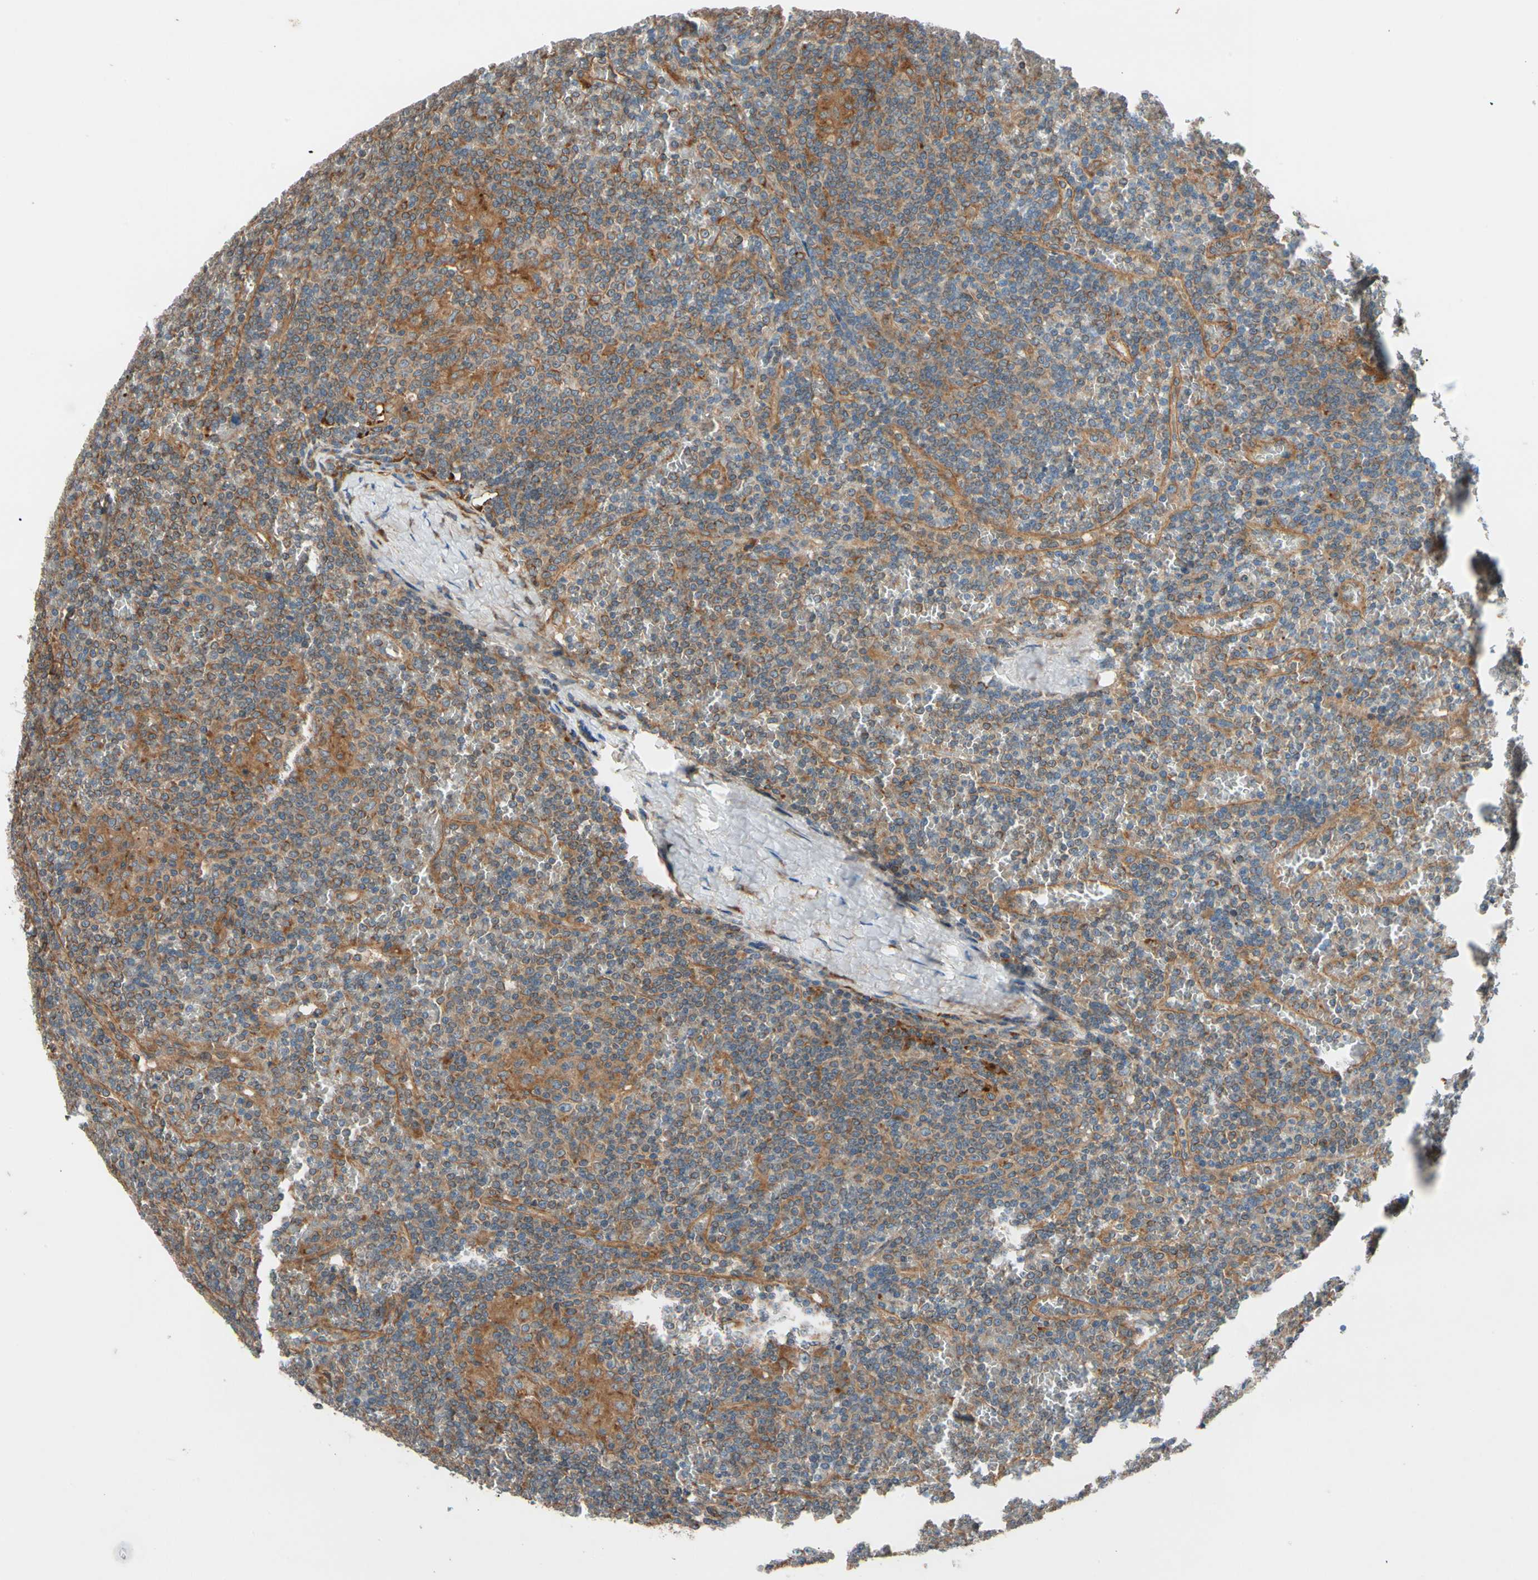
{"staining": {"intensity": "moderate", "quantity": "25%-75%", "location": "cytoplasmic/membranous"}, "tissue": "lymphoma", "cell_type": "Tumor cells", "image_type": "cancer", "snomed": [{"axis": "morphology", "description": "Malignant lymphoma, non-Hodgkin's type, Low grade"}, {"axis": "topography", "description": "Spleen"}], "caption": "IHC (DAB (3,3'-diaminobenzidine)) staining of low-grade malignant lymphoma, non-Hodgkin's type reveals moderate cytoplasmic/membranous protein positivity in about 25%-75% of tumor cells.", "gene": "PHYH", "patient": {"sex": "female", "age": 19}}